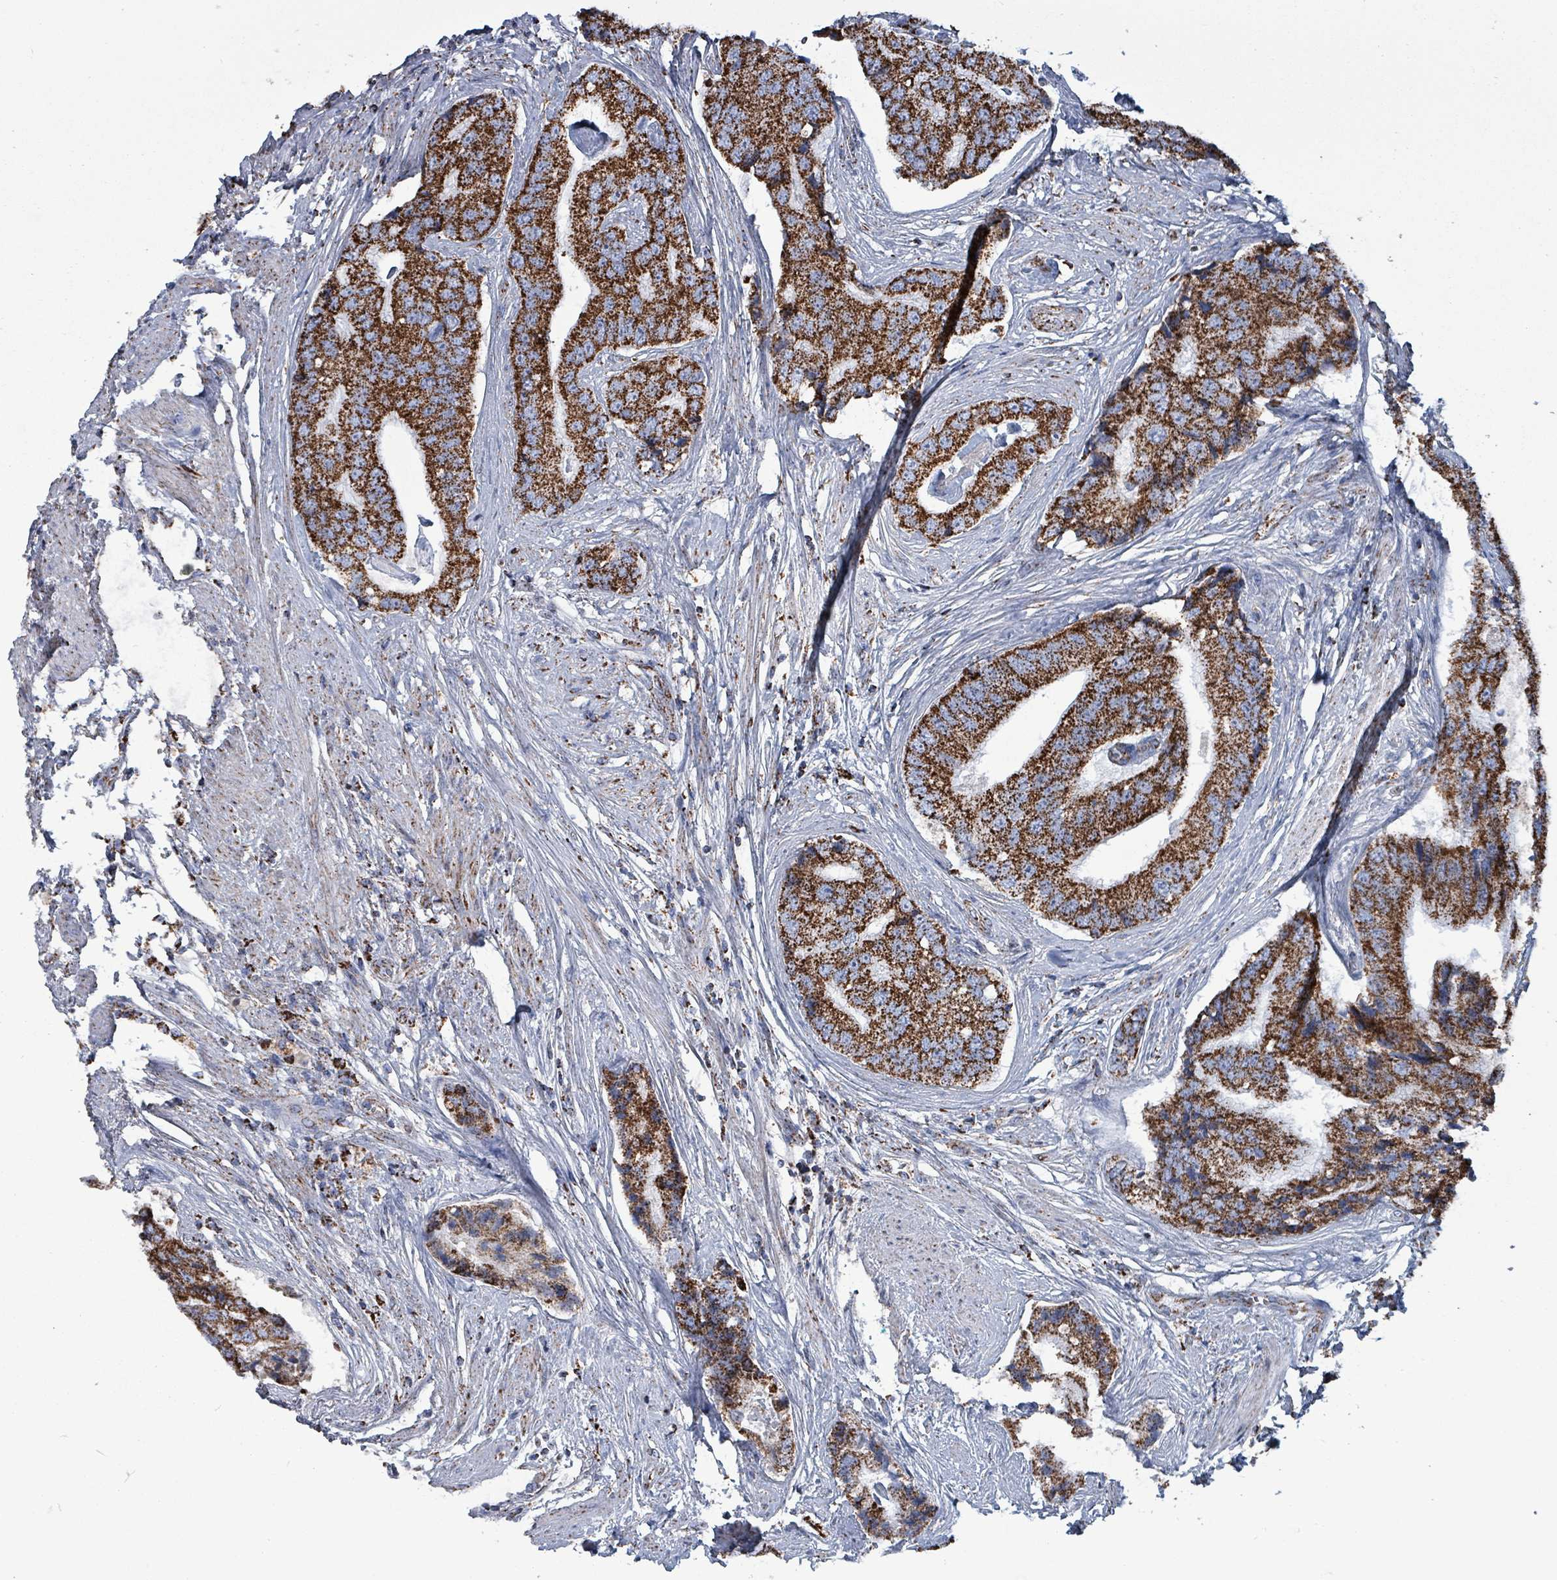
{"staining": {"intensity": "strong", "quantity": ">75%", "location": "cytoplasmic/membranous"}, "tissue": "prostate cancer", "cell_type": "Tumor cells", "image_type": "cancer", "snomed": [{"axis": "morphology", "description": "Adenocarcinoma, High grade"}, {"axis": "topography", "description": "Prostate"}], "caption": "Prostate cancer was stained to show a protein in brown. There is high levels of strong cytoplasmic/membranous expression in approximately >75% of tumor cells.", "gene": "IDH3B", "patient": {"sex": "male", "age": 70}}